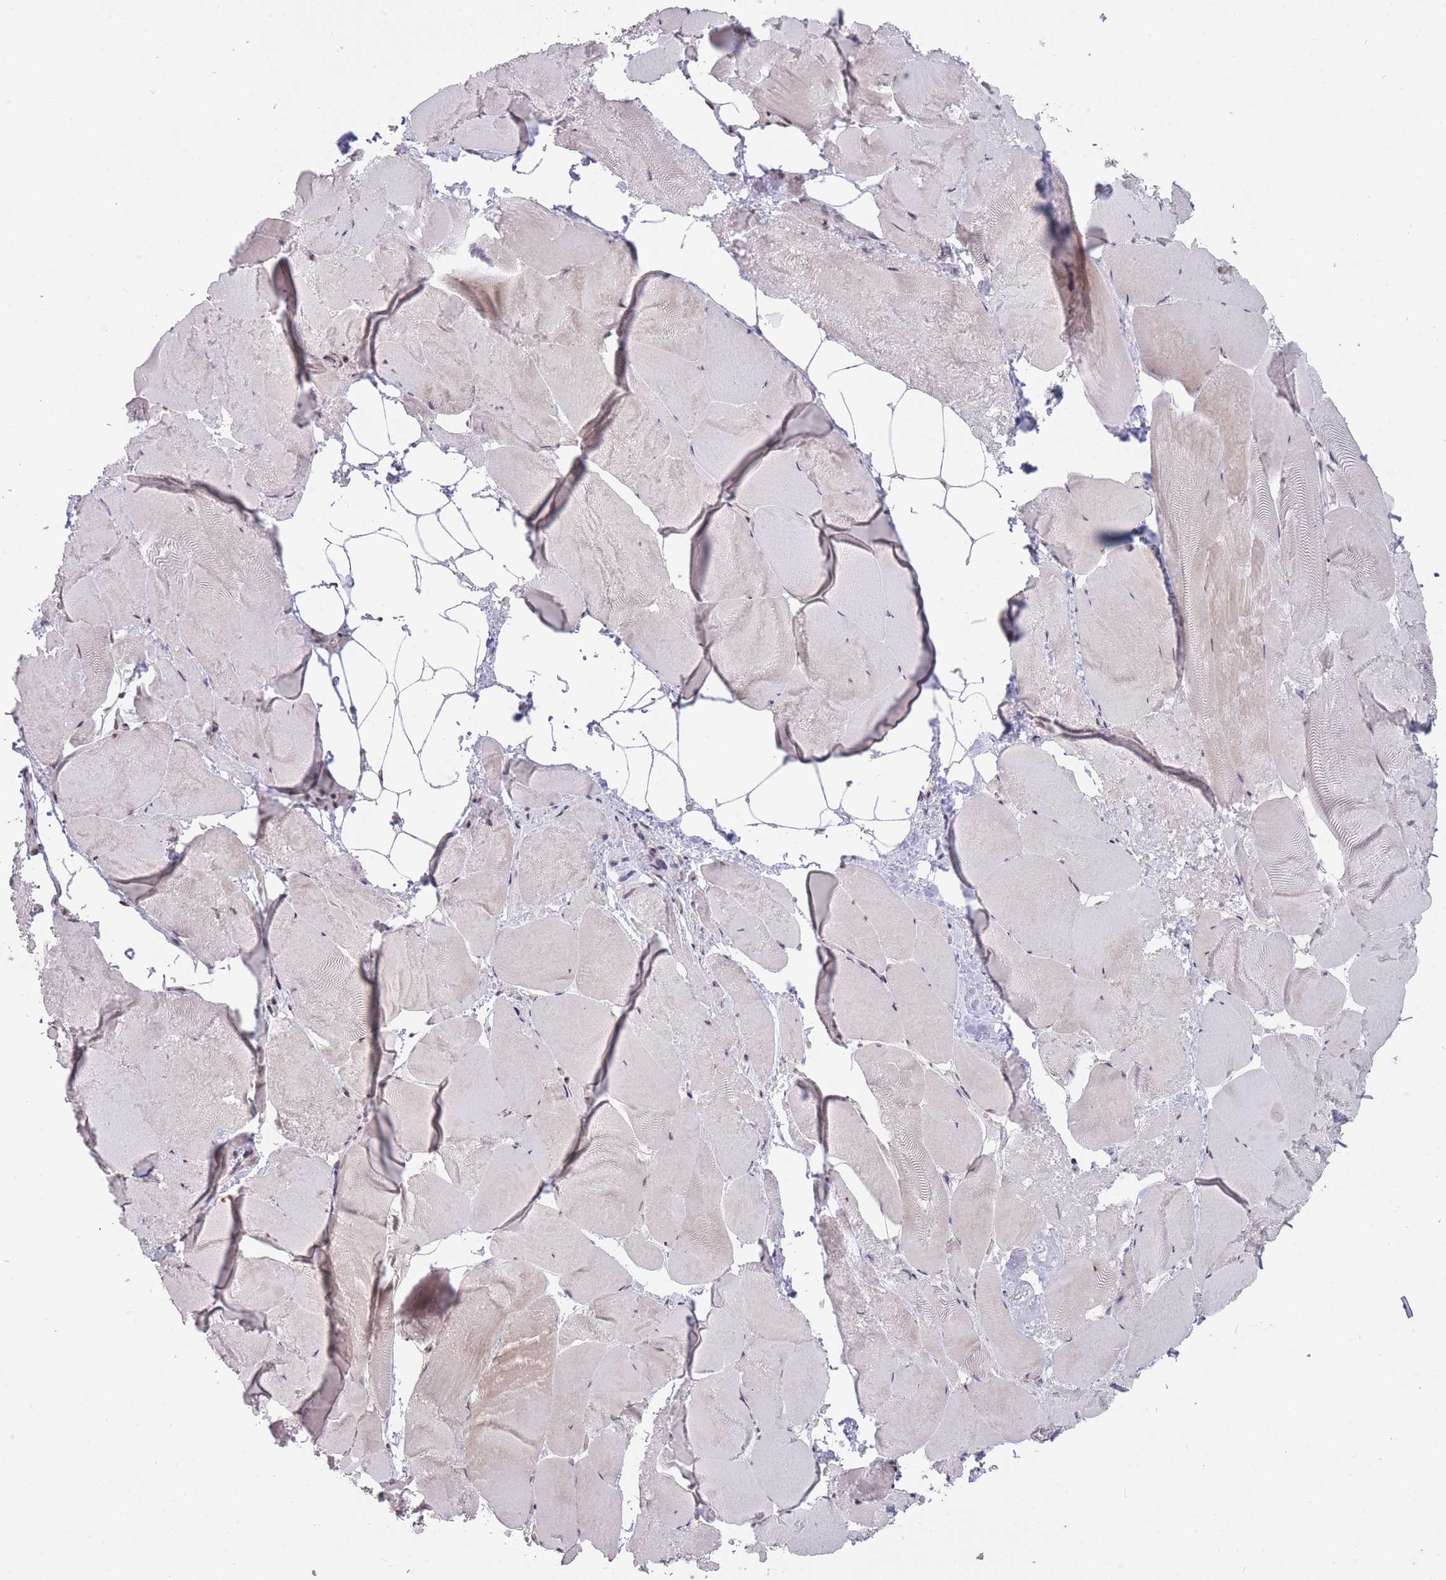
{"staining": {"intensity": "weak", "quantity": "<25%", "location": "nuclear"}, "tissue": "skeletal muscle", "cell_type": "Myocytes", "image_type": "normal", "snomed": [{"axis": "morphology", "description": "Normal tissue, NOS"}, {"axis": "topography", "description": "Skeletal muscle"}], "caption": "Immunohistochemistry of unremarkable human skeletal muscle reveals no expression in myocytes. (DAB (3,3'-diaminobenzidine) immunohistochemistry with hematoxylin counter stain).", "gene": "HNRNPUL1", "patient": {"sex": "female", "age": 64}}